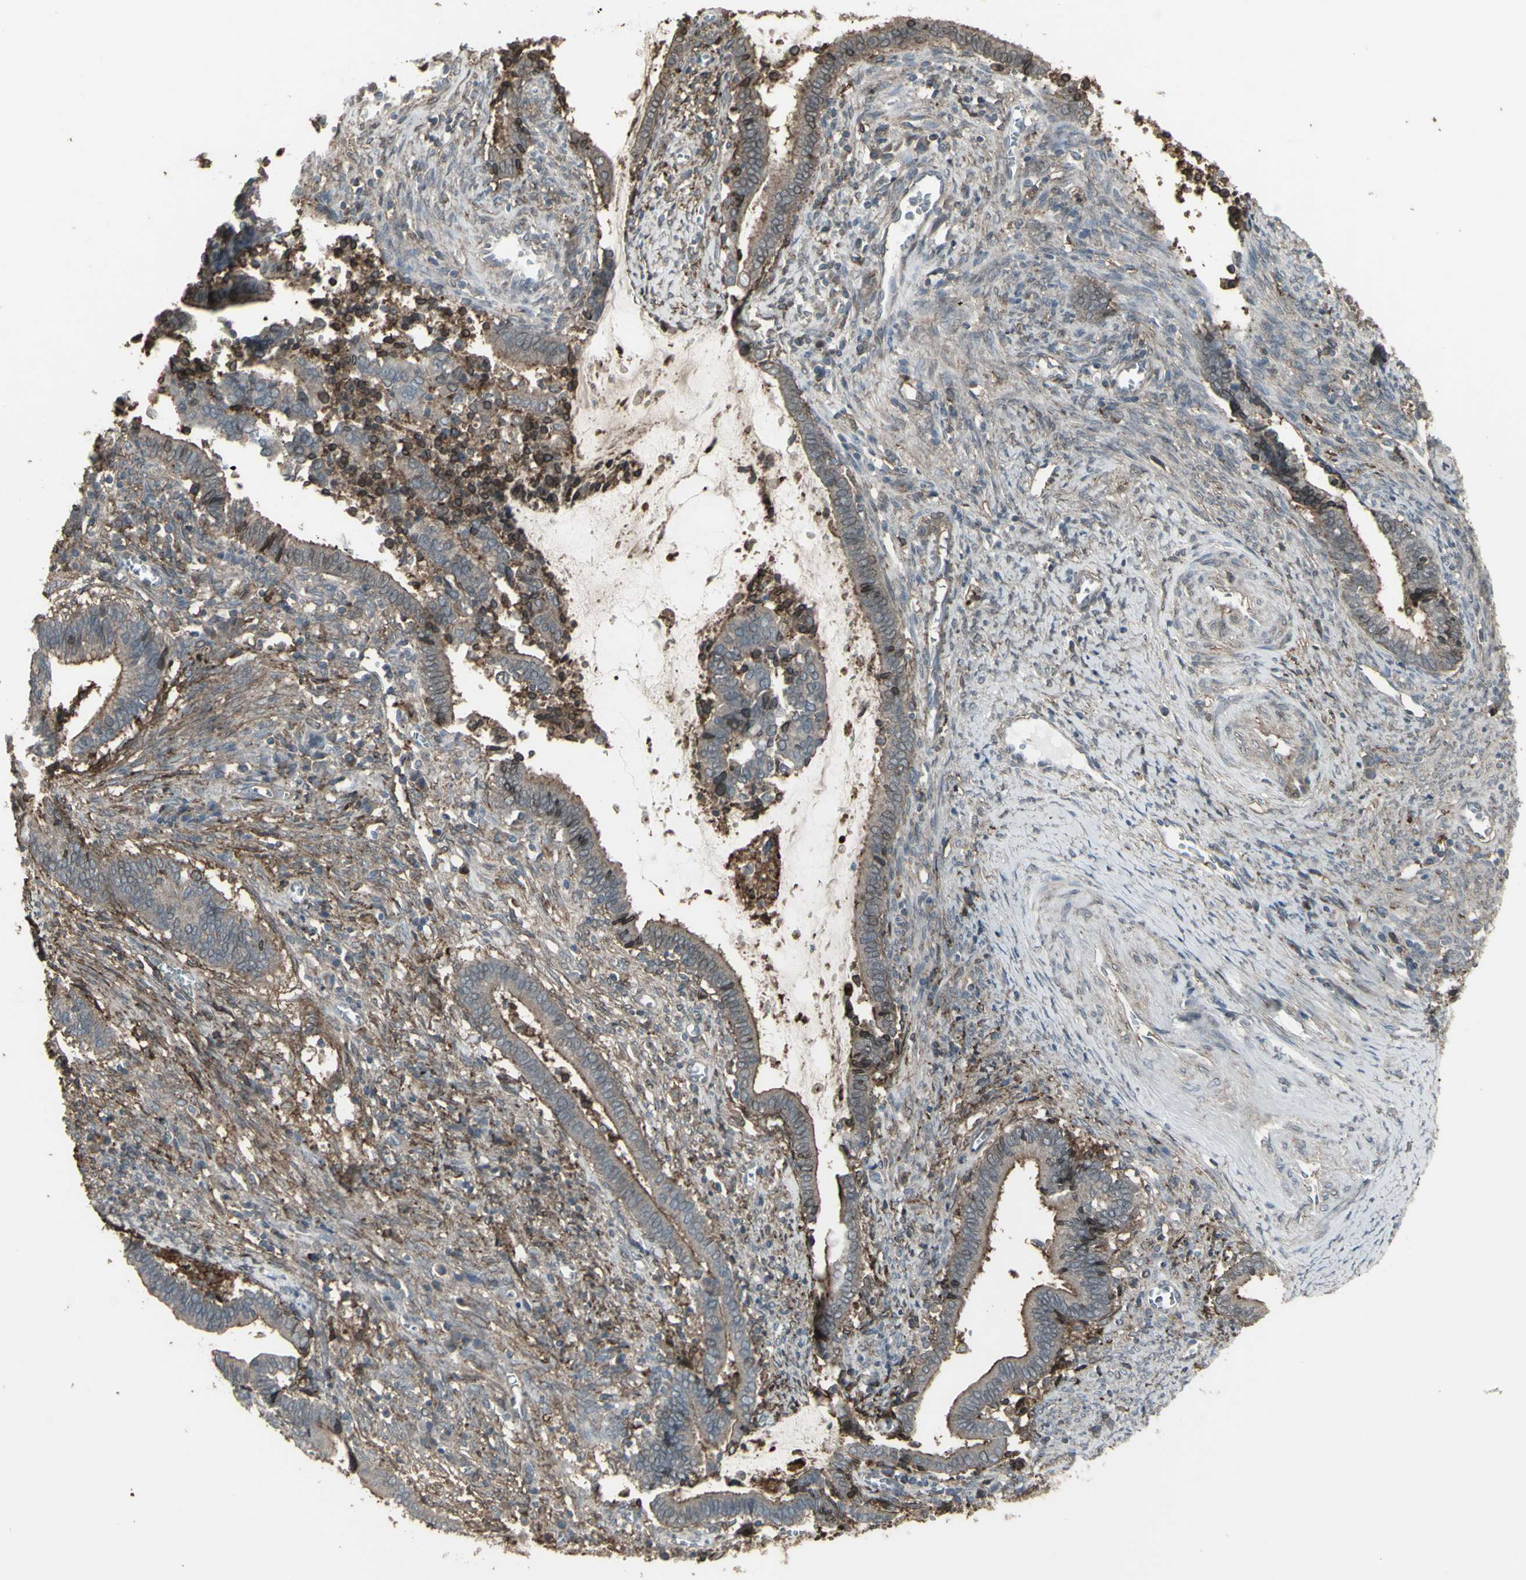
{"staining": {"intensity": "moderate", "quantity": "<25%", "location": "cytoplasmic/membranous"}, "tissue": "cervical cancer", "cell_type": "Tumor cells", "image_type": "cancer", "snomed": [{"axis": "morphology", "description": "Adenocarcinoma, NOS"}, {"axis": "topography", "description": "Cervix"}], "caption": "Immunohistochemical staining of human cervical cancer shows moderate cytoplasmic/membranous protein positivity in about <25% of tumor cells.", "gene": "SMO", "patient": {"sex": "female", "age": 44}}